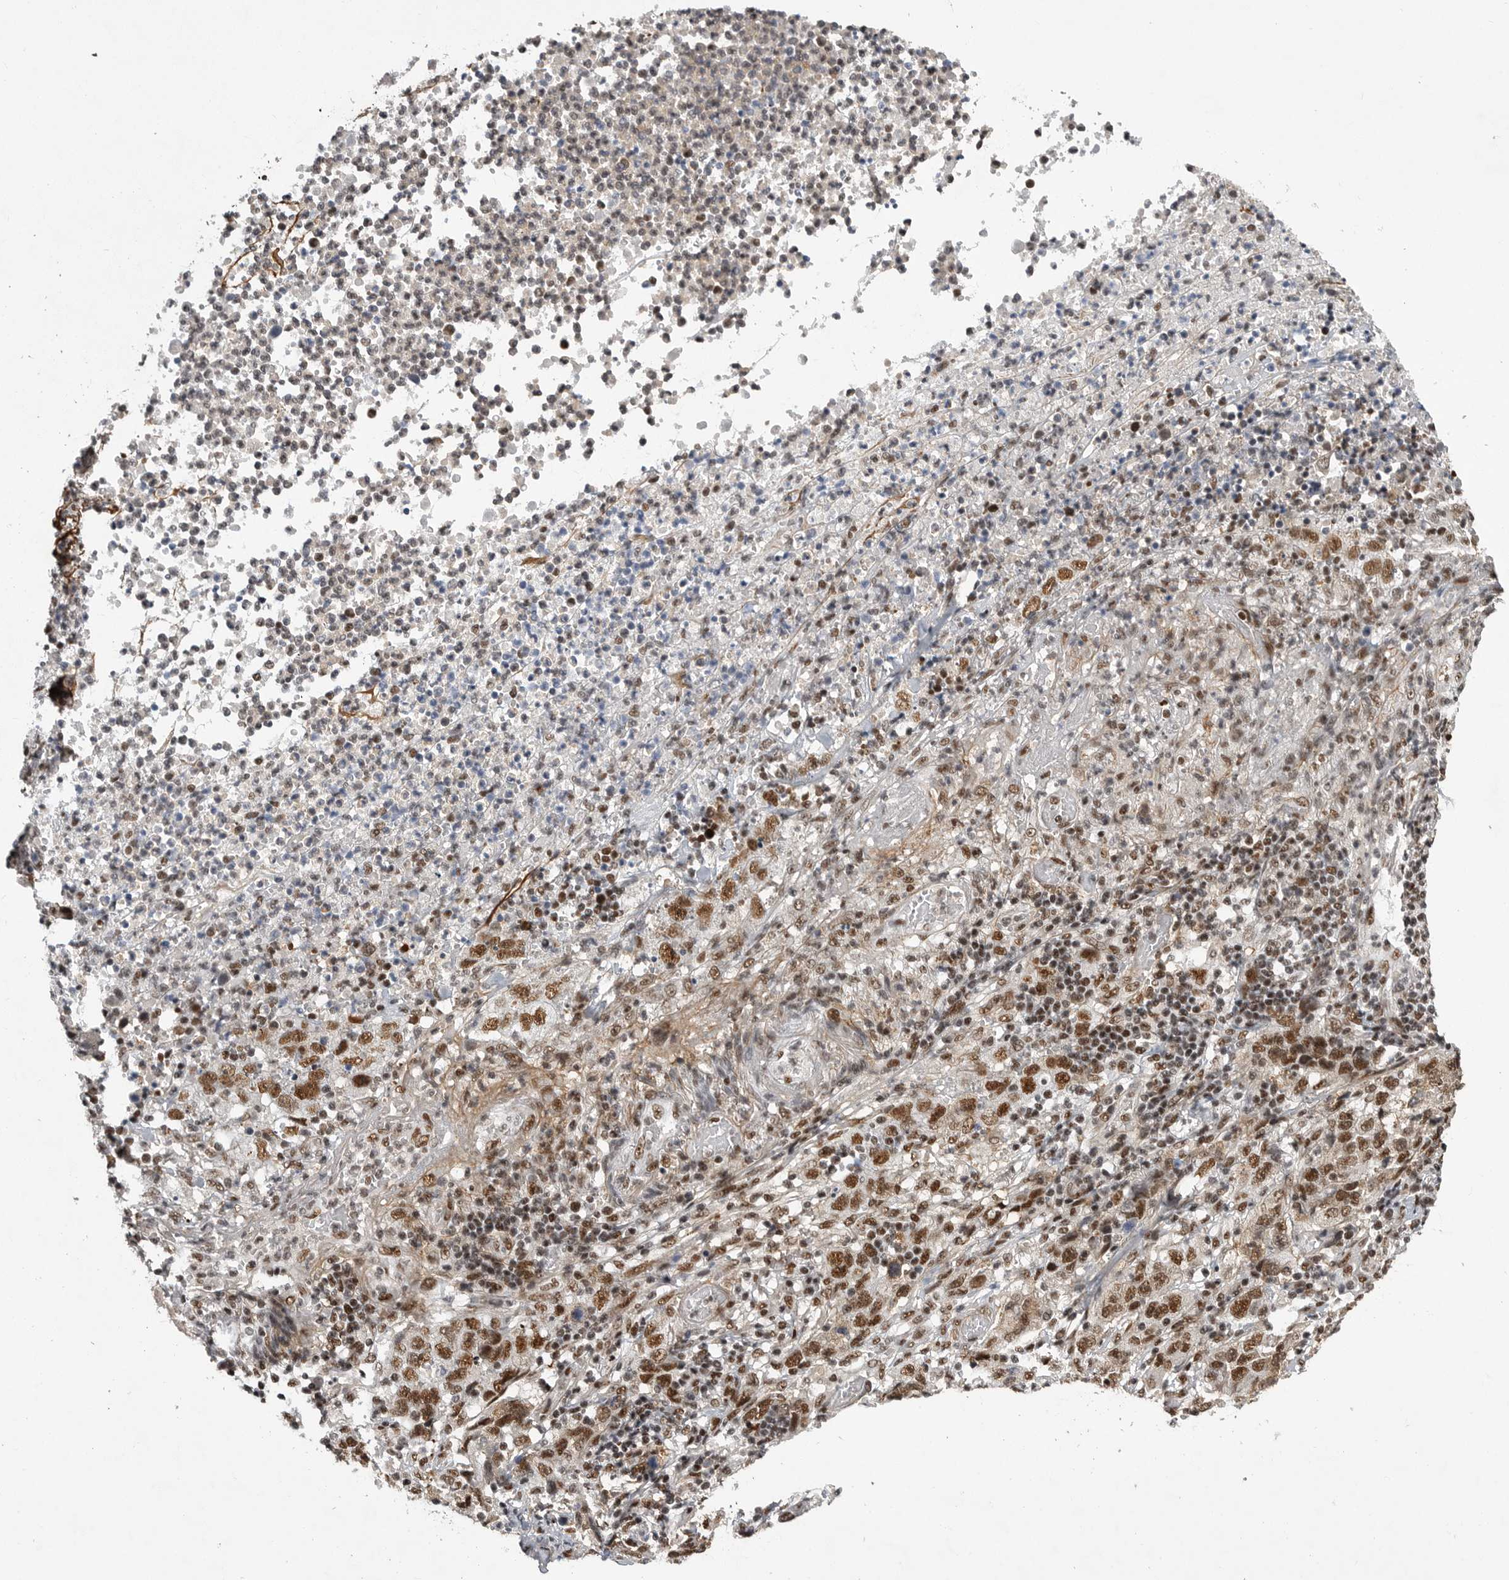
{"staining": {"intensity": "strong", "quantity": ">75%", "location": "nuclear"}, "tissue": "stomach cancer", "cell_type": "Tumor cells", "image_type": "cancer", "snomed": [{"axis": "morphology", "description": "Adenocarcinoma, NOS"}, {"axis": "topography", "description": "Stomach"}], "caption": "This photomicrograph shows stomach cancer stained with IHC to label a protein in brown. The nuclear of tumor cells show strong positivity for the protein. Nuclei are counter-stained blue.", "gene": "PPP1R8", "patient": {"sex": "male", "age": 48}}